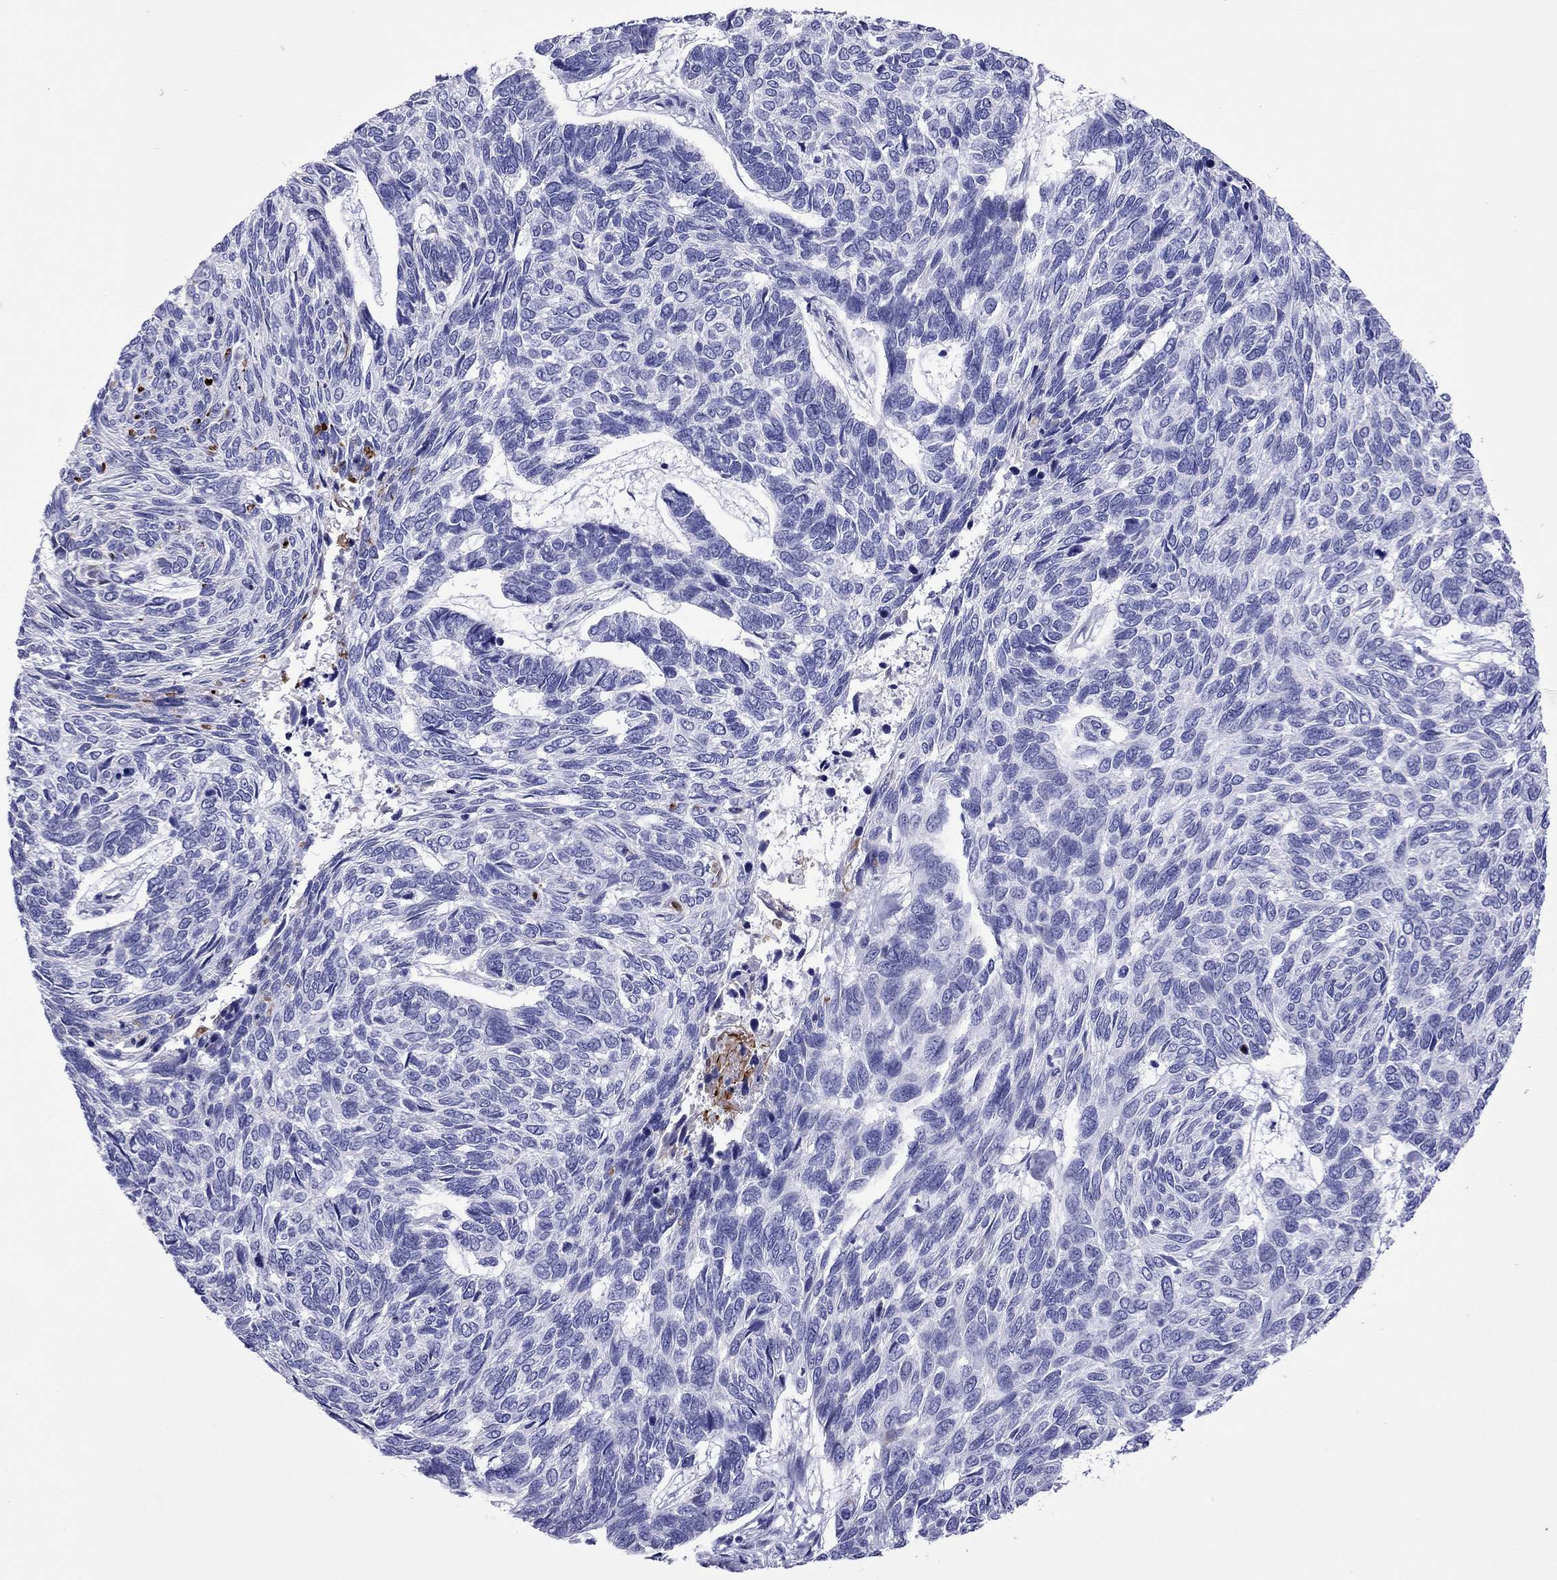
{"staining": {"intensity": "negative", "quantity": "none", "location": "none"}, "tissue": "skin cancer", "cell_type": "Tumor cells", "image_type": "cancer", "snomed": [{"axis": "morphology", "description": "Basal cell carcinoma"}, {"axis": "topography", "description": "Skin"}], "caption": "Immunohistochemistry micrograph of skin cancer (basal cell carcinoma) stained for a protein (brown), which reveals no positivity in tumor cells.", "gene": "PCDHA6", "patient": {"sex": "female", "age": 65}}